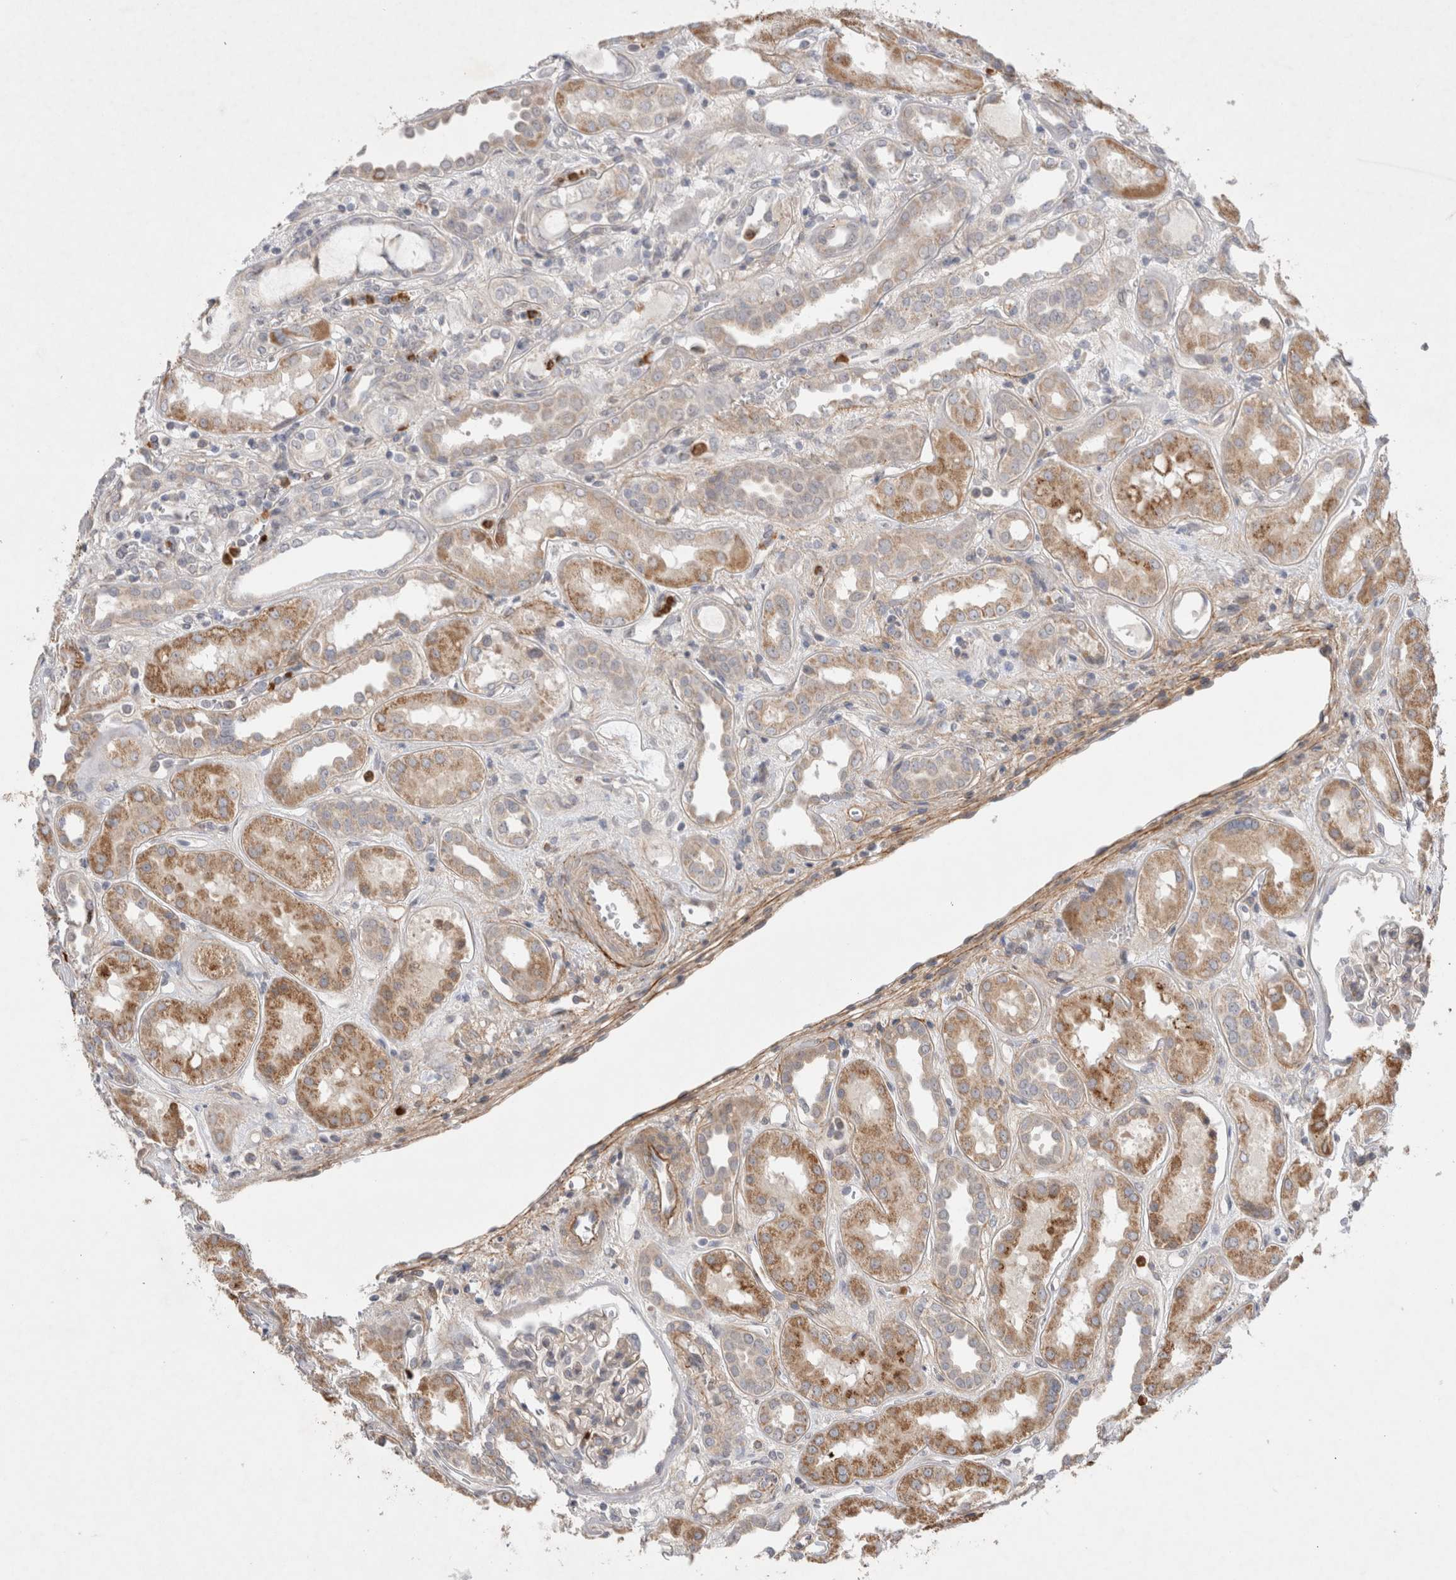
{"staining": {"intensity": "negative", "quantity": "none", "location": "none"}, "tissue": "kidney", "cell_type": "Cells in glomeruli", "image_type": "normal", "snomed": [{"axis": "morphology", "description": "Normal tissue, NOS"}, {"axis": "topography", "description": "Kidney"}], "caption": "Unremarkable kidney was stained to show a protein in brown. There is no significant expression in cells in glomeruli.", "gene": "GSDMB", "patient": {"sex": "male", "age": 59}}